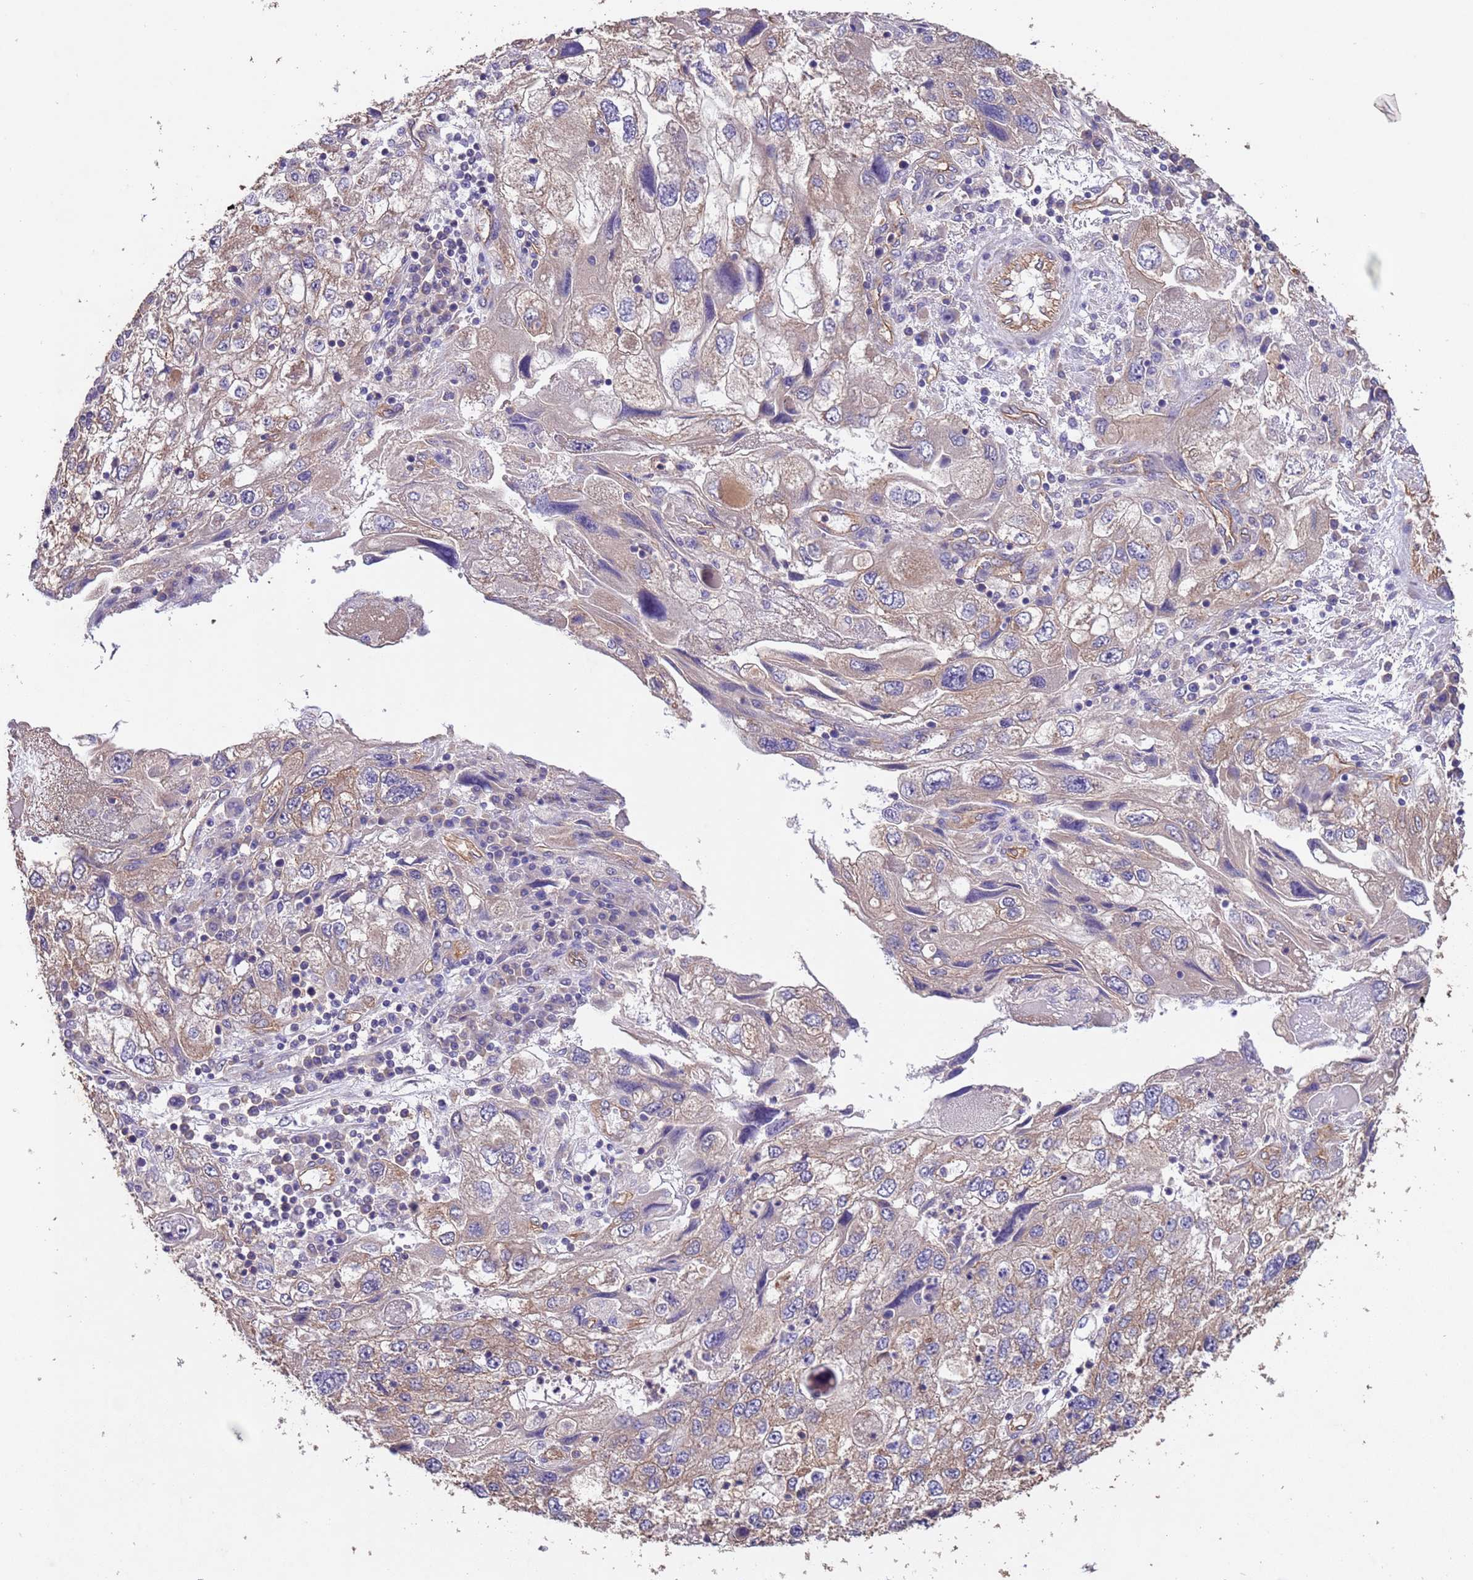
{"staining": {"intensity": "weak", "quantity": "25%-75%", "location": "cytoplasmic/membranous"}, "tissue": "endometrial cancer", "cell_type": "Tumor cells", "image_type": "cancer", "snomed": [{"axis": "morphology", "description": "Adenocarcinoma, NOS"}, {"axis": "topography", "description": "Endometrium"}], "caption": "An image showing weak cytoplasmic/membranous expression in about 25%-75% of tumor cells in adenocarcinoma (endometrial), as visualized by brown immunohistochemical staining.", "gene": "MTX3", "patient": {"sex": "female", "age": 49}}